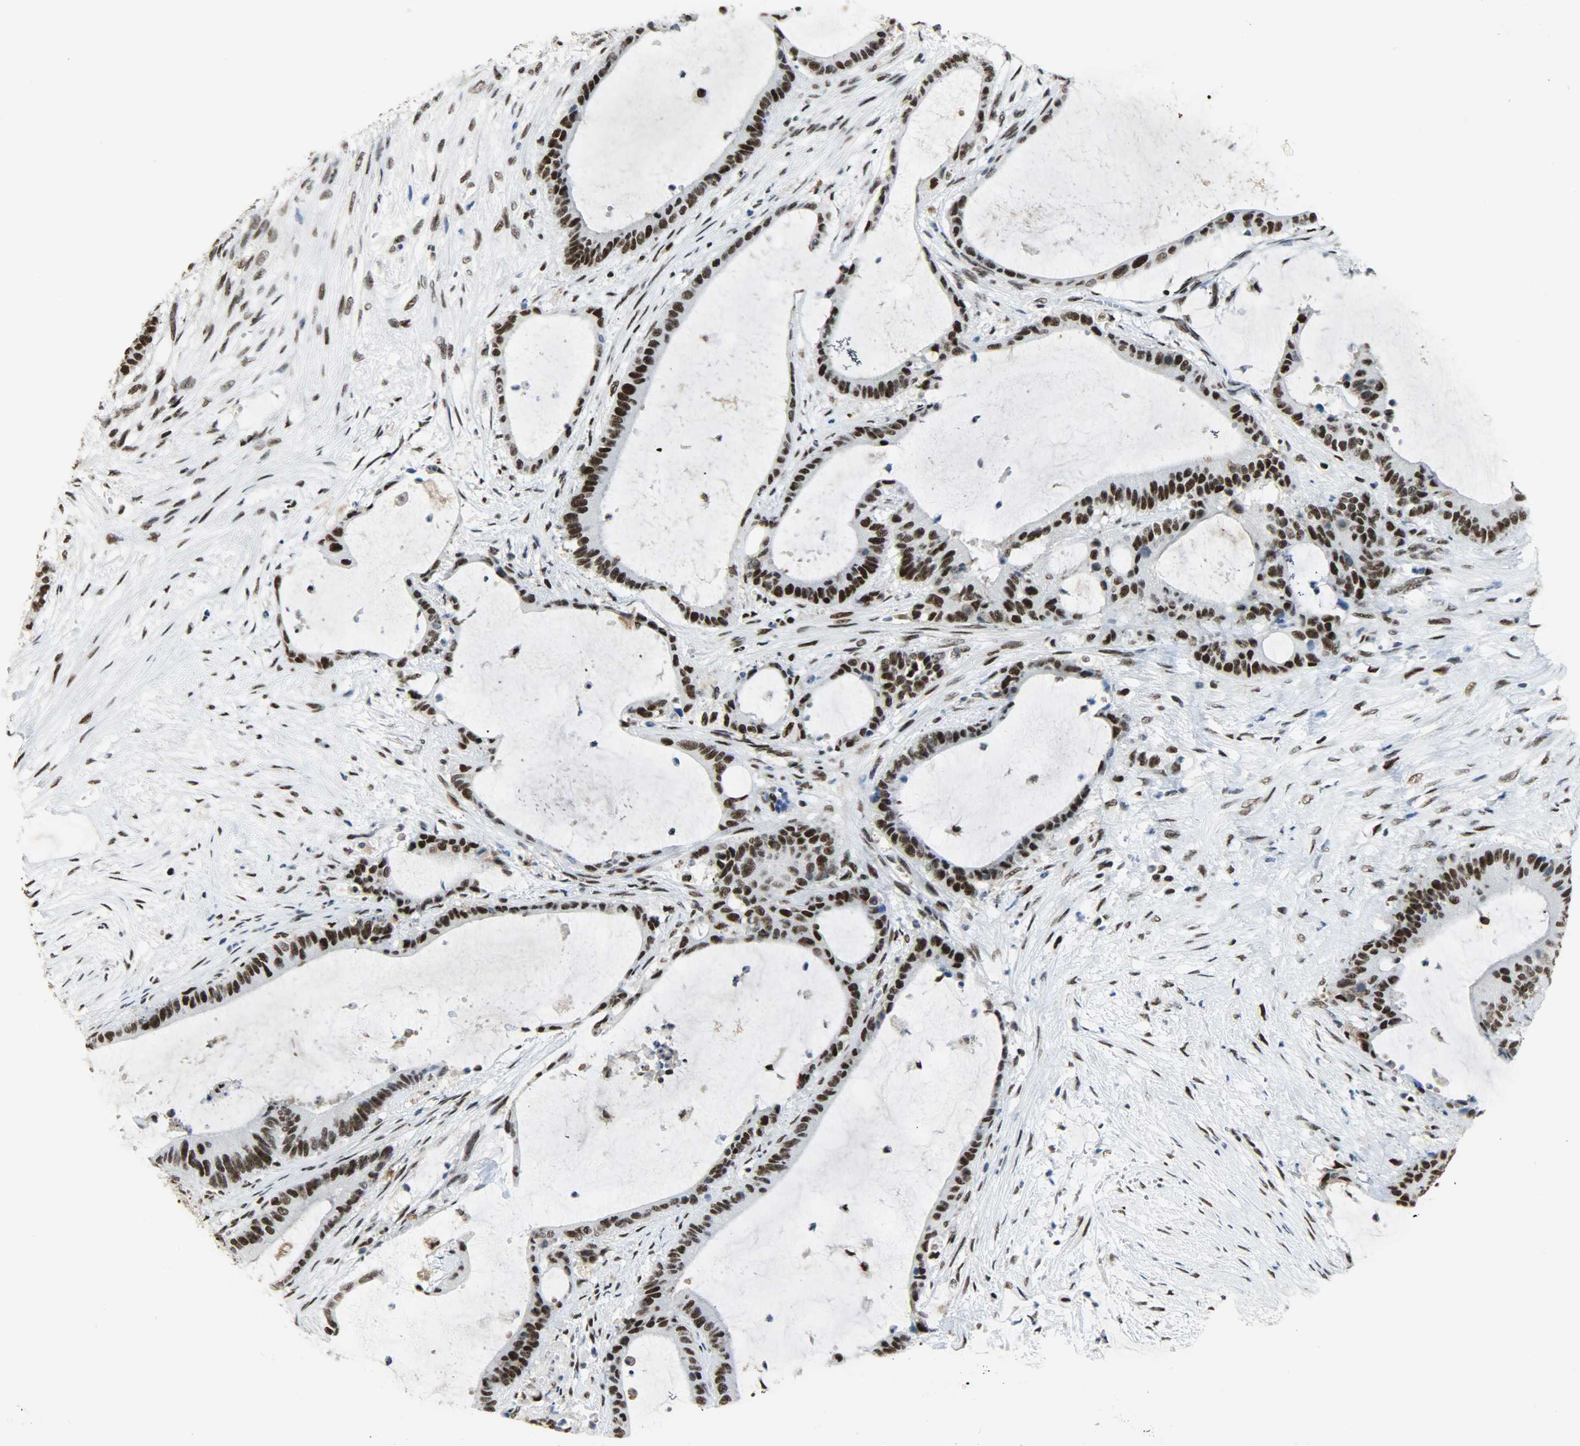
{"staining": {"intensity": "strong", "quantity": ">75%", "location": "nuclear"}, "tissue": "liver cancer", "cell_type": "Tumor cells", "image_type": "cancer", "snomed": [{"axis": "morphology", "description": "Cholangiocarcinoma"}, {"axis": "topography", "description": "Liver"}], "caption": "Liver cancer was stained to show a protein in brown. There is high levels of strong nuclear expression in approximately >75% of tumor cells. (DAB IHC, brown staining for protein, blue staining for nuclei).", "gene": "SSB", "patient": {"sex": "female", "age": 73}}